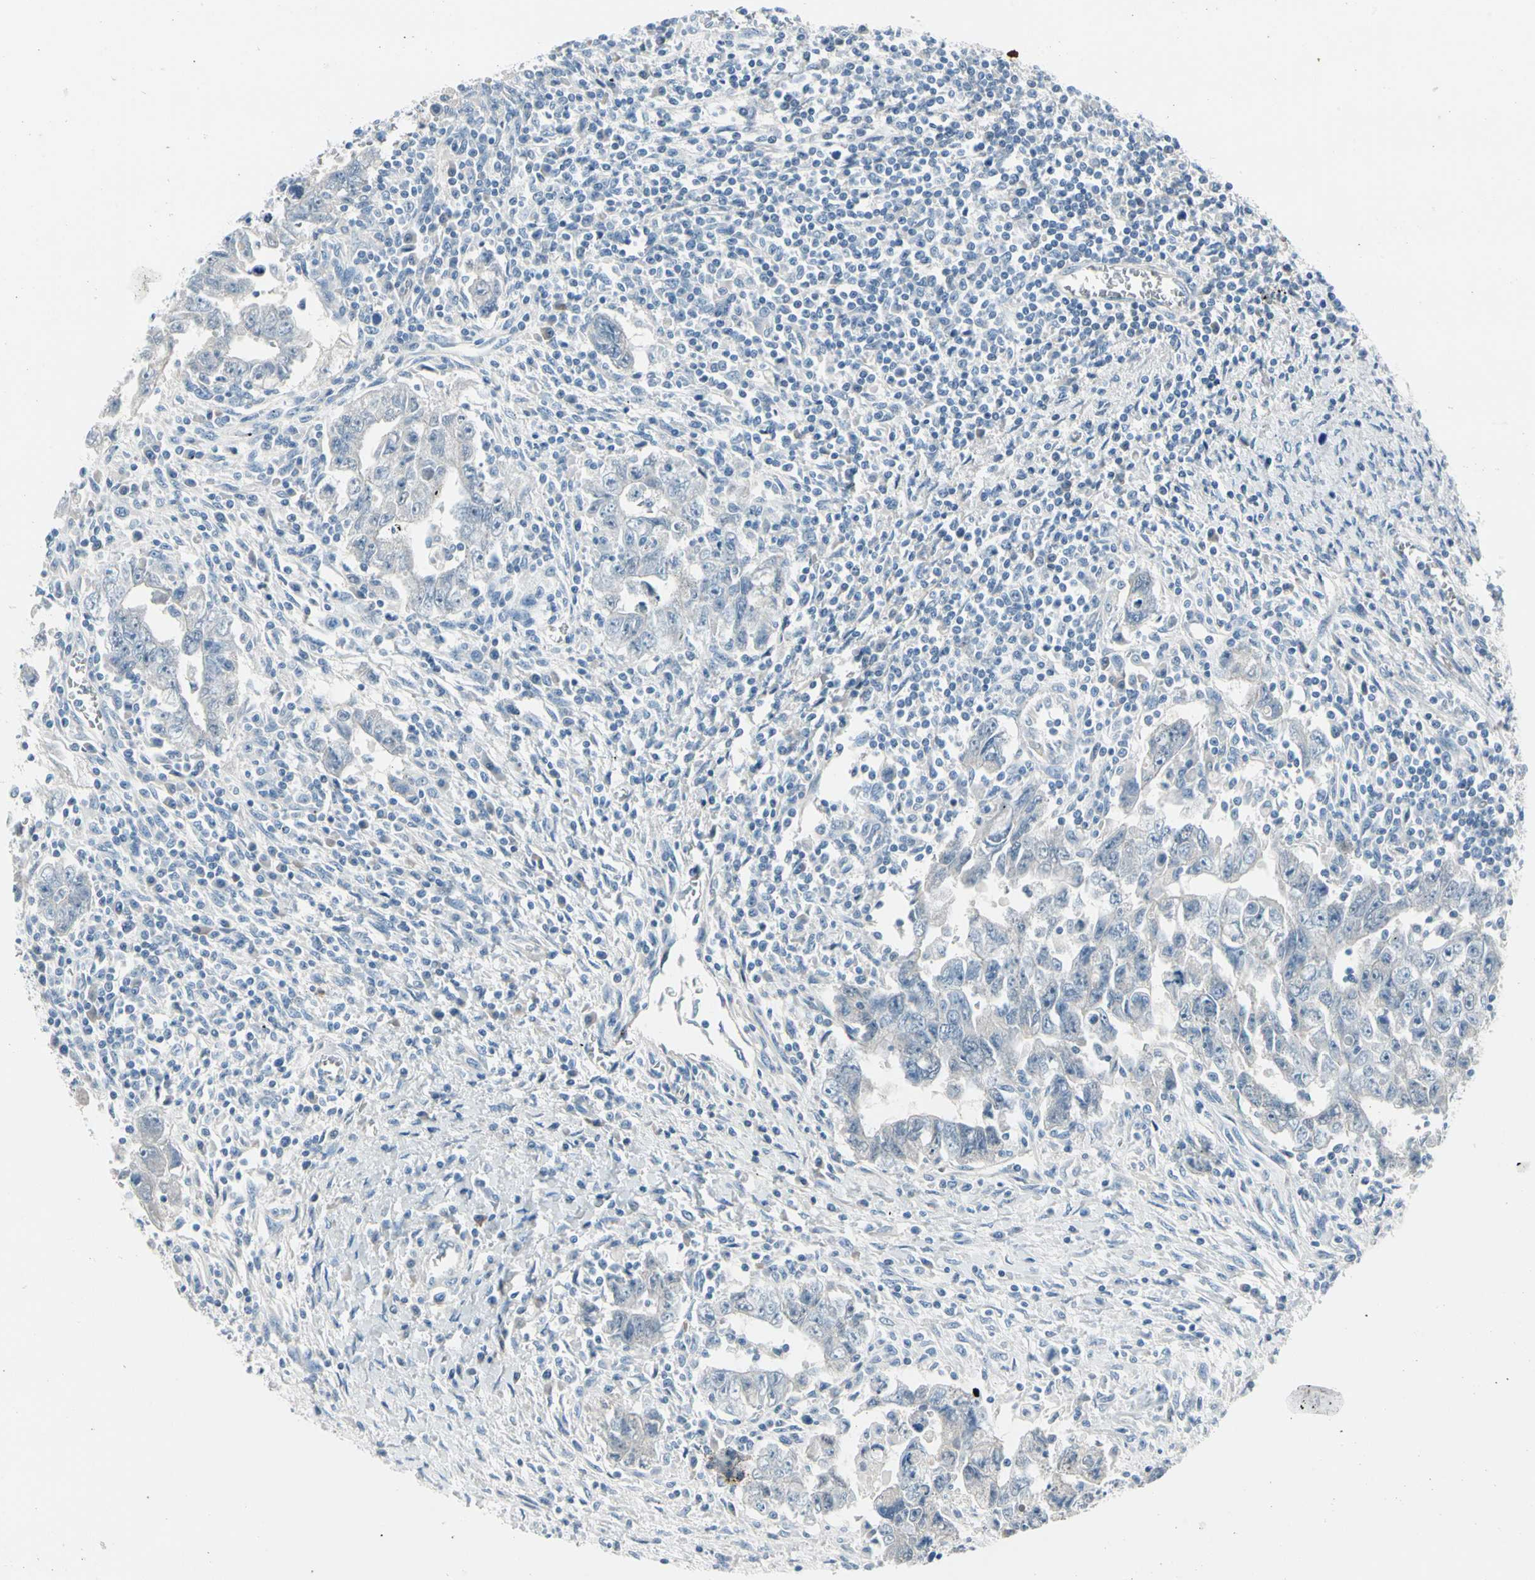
{"staining": {"intensity": "negative", "quantity": "none", "location": "none"}, "tissue": "testis cancer", "cell_type": "Tumor cells", "image_type": "cancer", "snomed": [{"axis": "morphology", "description": "Carcinoma, Embryonal, NOS"}, {"axis": "topography", "description": "Testis"}], "caption": "This is a photomicrograph of immunohistochemistry (IHC) staining of testis cancer, which shows no expression in tumor cells.", "gene": "PGR", "patient": {"sex": "male", "age": 28}}